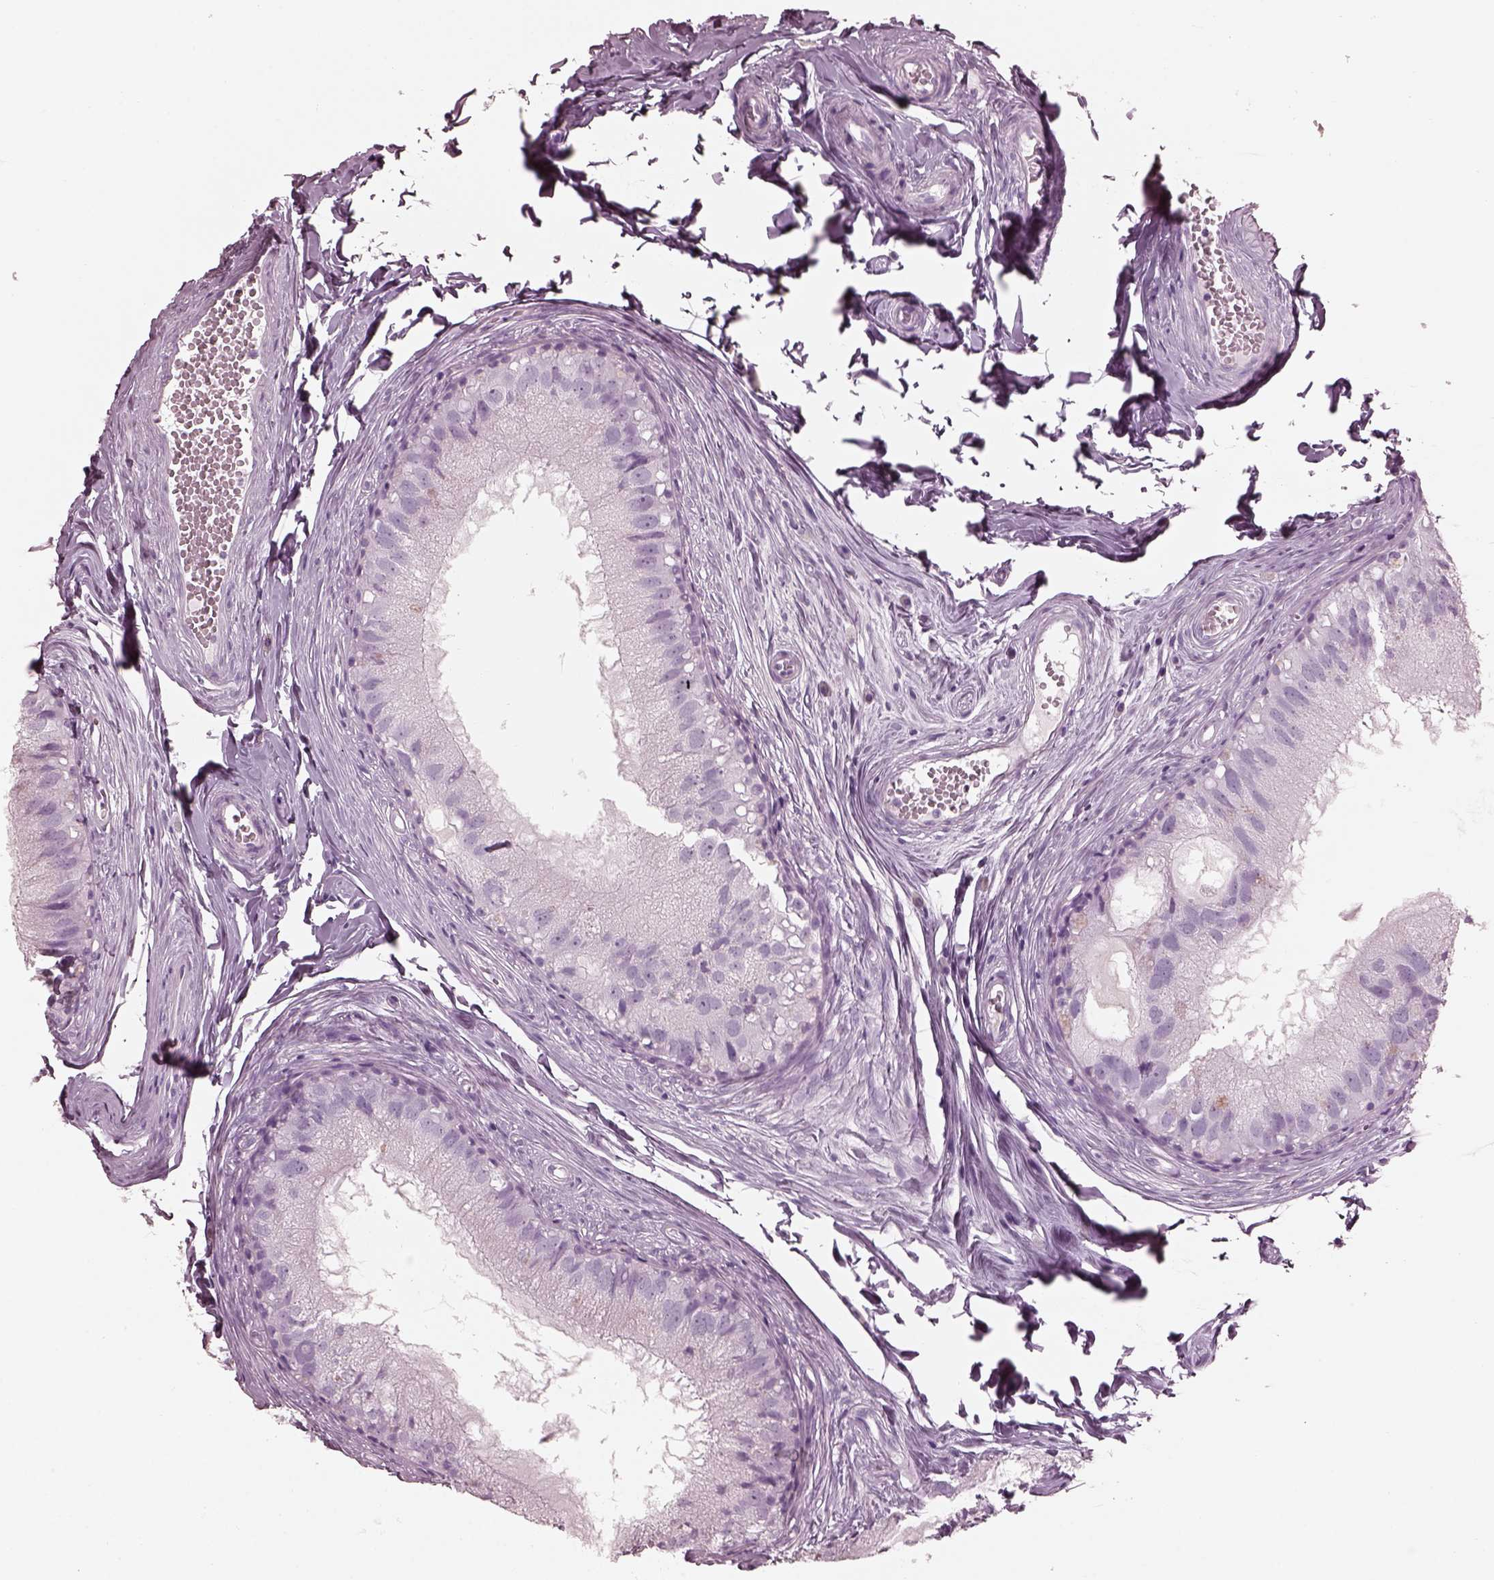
{"staining": {"intensity": "negative", "quantity": "none", "location": "none"}, "tissue": "epididymis", "cell_type": "Glandular cells", "image_type": "normal", "snomed": [{"axis": "morphology", "description": "Normal tissue, NOS"}, {"axis": "topography", "description": "Epididymis"}], "caption": "The micrograph displays no significant staining in glandular cells of epididymis. (DAB (3,3'-diaminobenzidine) immunohistochemistry, high magnification).", "gene": "FABP9", "patient": {"sex": "male", "age": 45}}